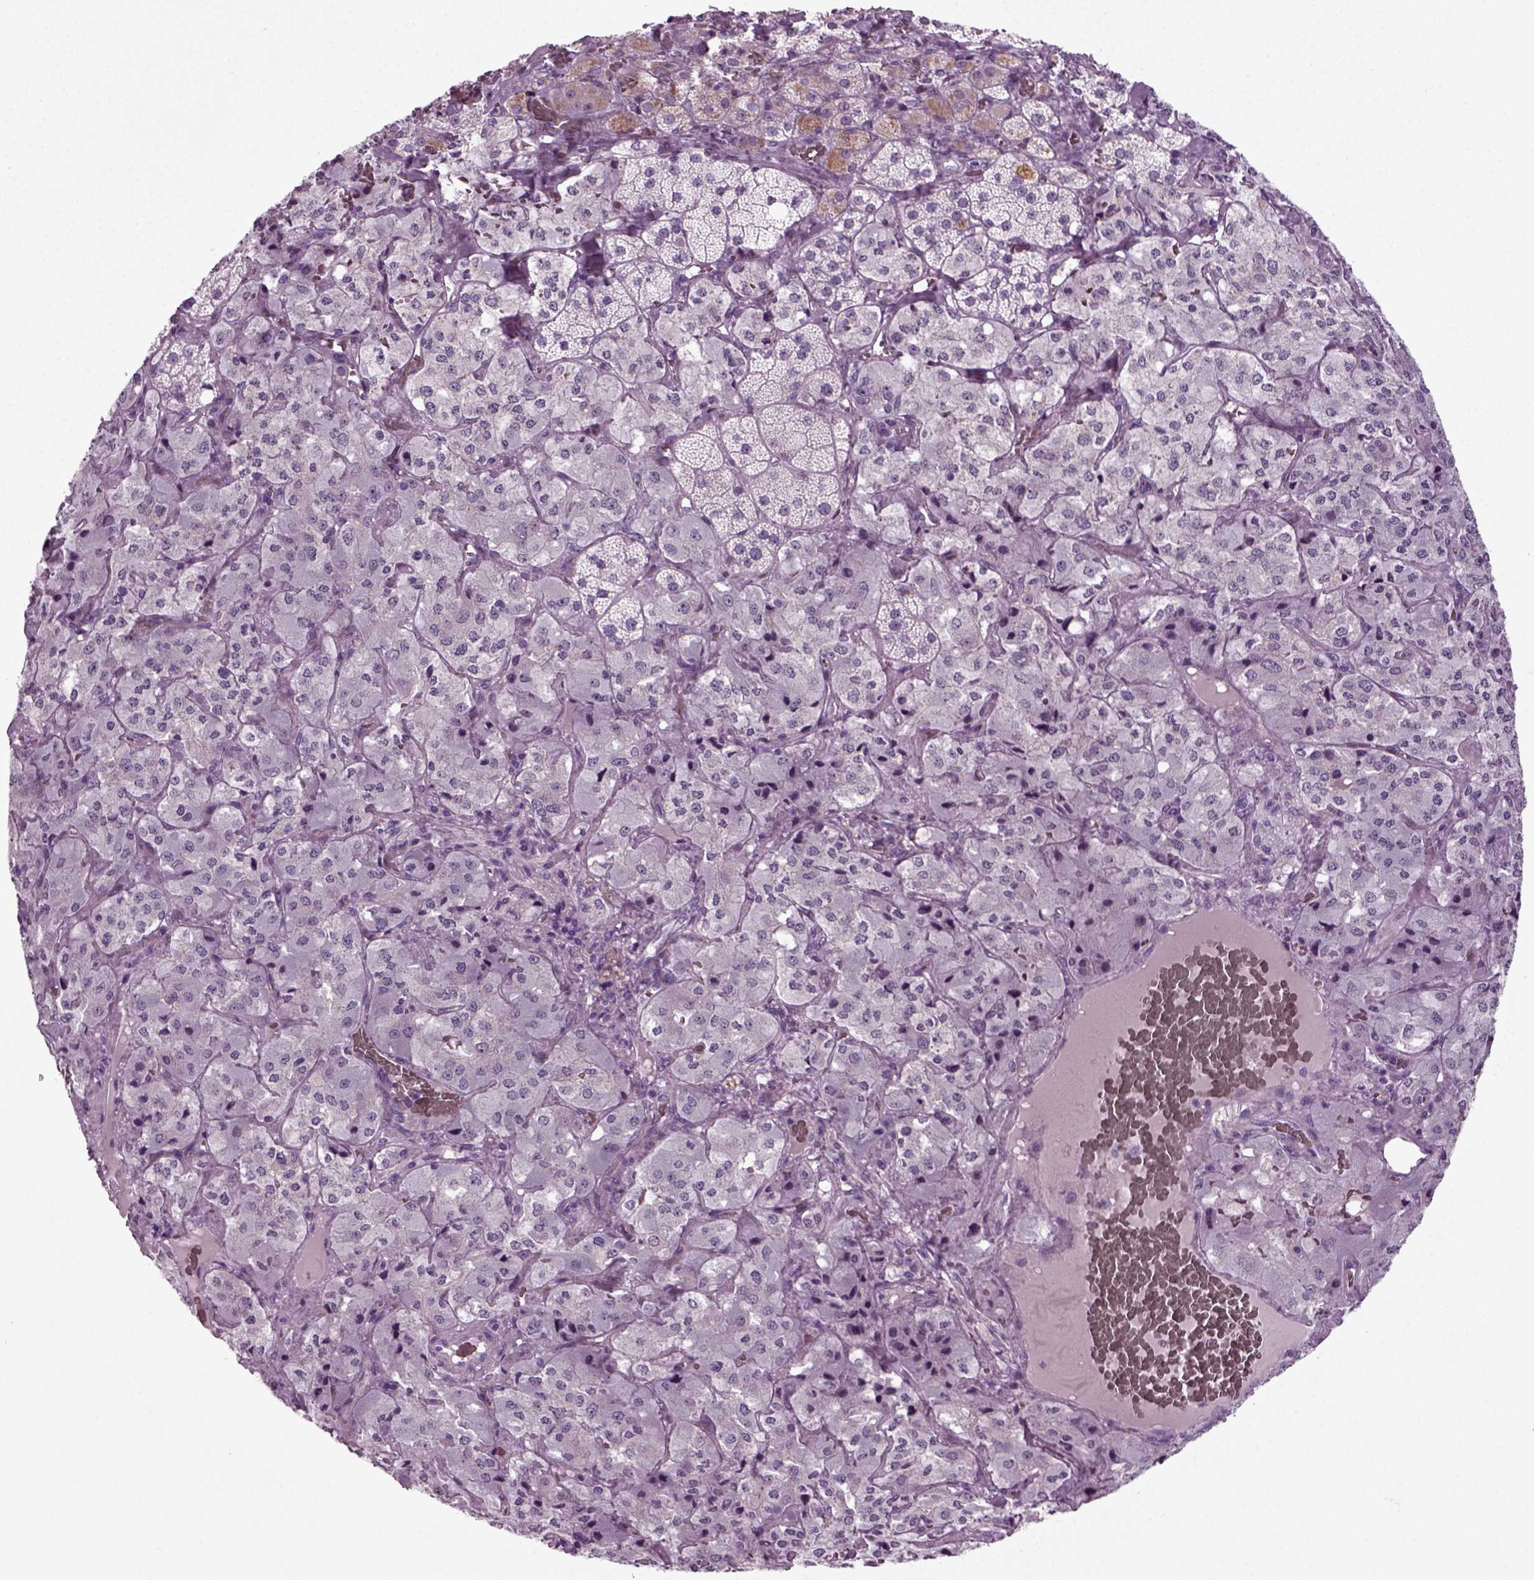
{"staining": {"intensity": "negative", "quantity": "none", "location": "none"}, "tissue": "adrenal gland", "cell_type": "Glandular cells", "image_type": "normal", "snomed": [{"axis": "morphology", "description": "Normal tissue, NOS"}, {"axis": "topography", "description": "Adrenal gland"}], "caption": "Adrenal gland was stained to show a protein in brown. There is no significant expression in glandular cells. (IHC, brightfield microscopy, high magnification).", "gene": "ZC2HC1C", "patient": {"sex": "male", "age": 57}}